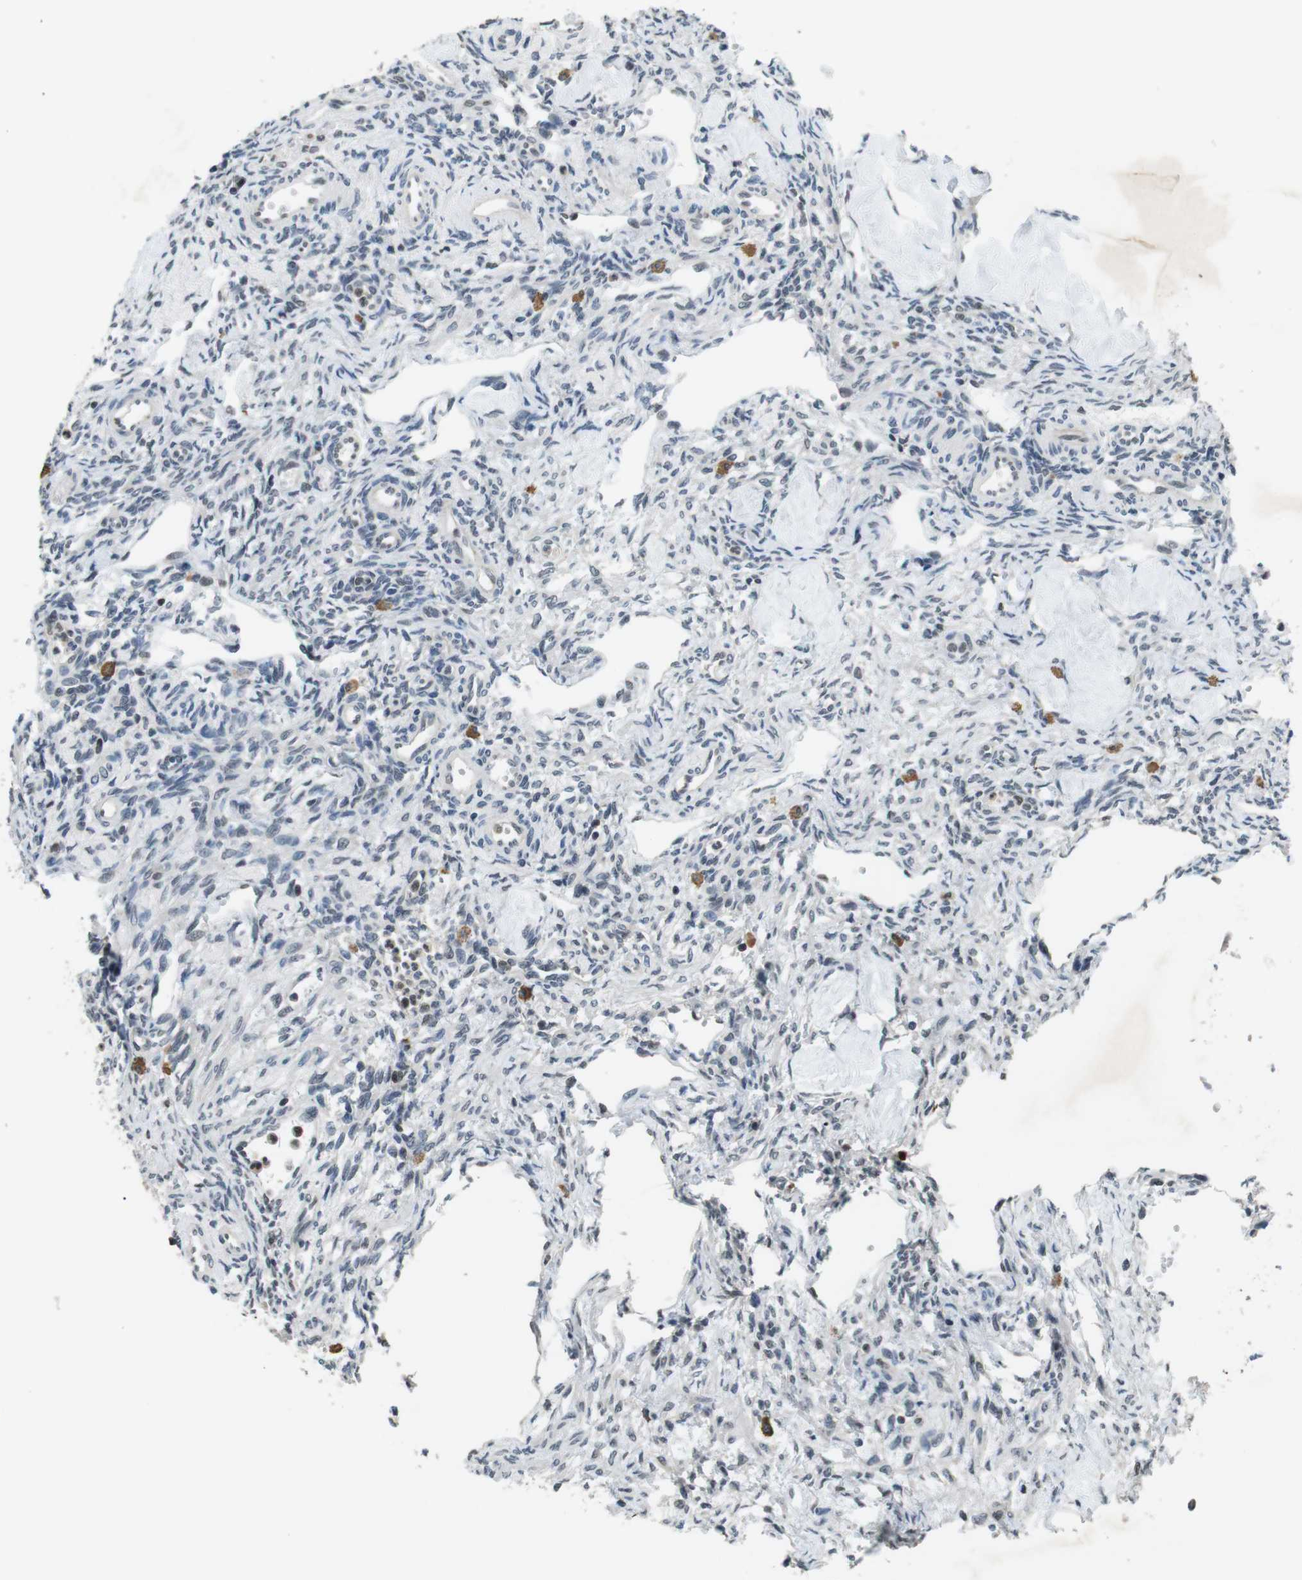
{"staining": {"intensity": "negative", "quantity": "none", "location": "none"}, "tissue": "ovary", "cell_type": "Ovarian stroma cells", "image_type": "normal", "snomed": [{"axis": "morphology", "description": "Normal tissue, NOS"}, {"axis": "topography", "description": "Ovary"}], "caption": "DAB immunohistochemical staining of unremarkable human ovary displays no significant staining in ovarian stroma cells. (DAB (3,3'-diaminobenzidine) immunohistochemistry visualized using brightfield microscopy, high magnification).", "gene": "NEK4", "patient": {"sex": "female", "age": 33}}